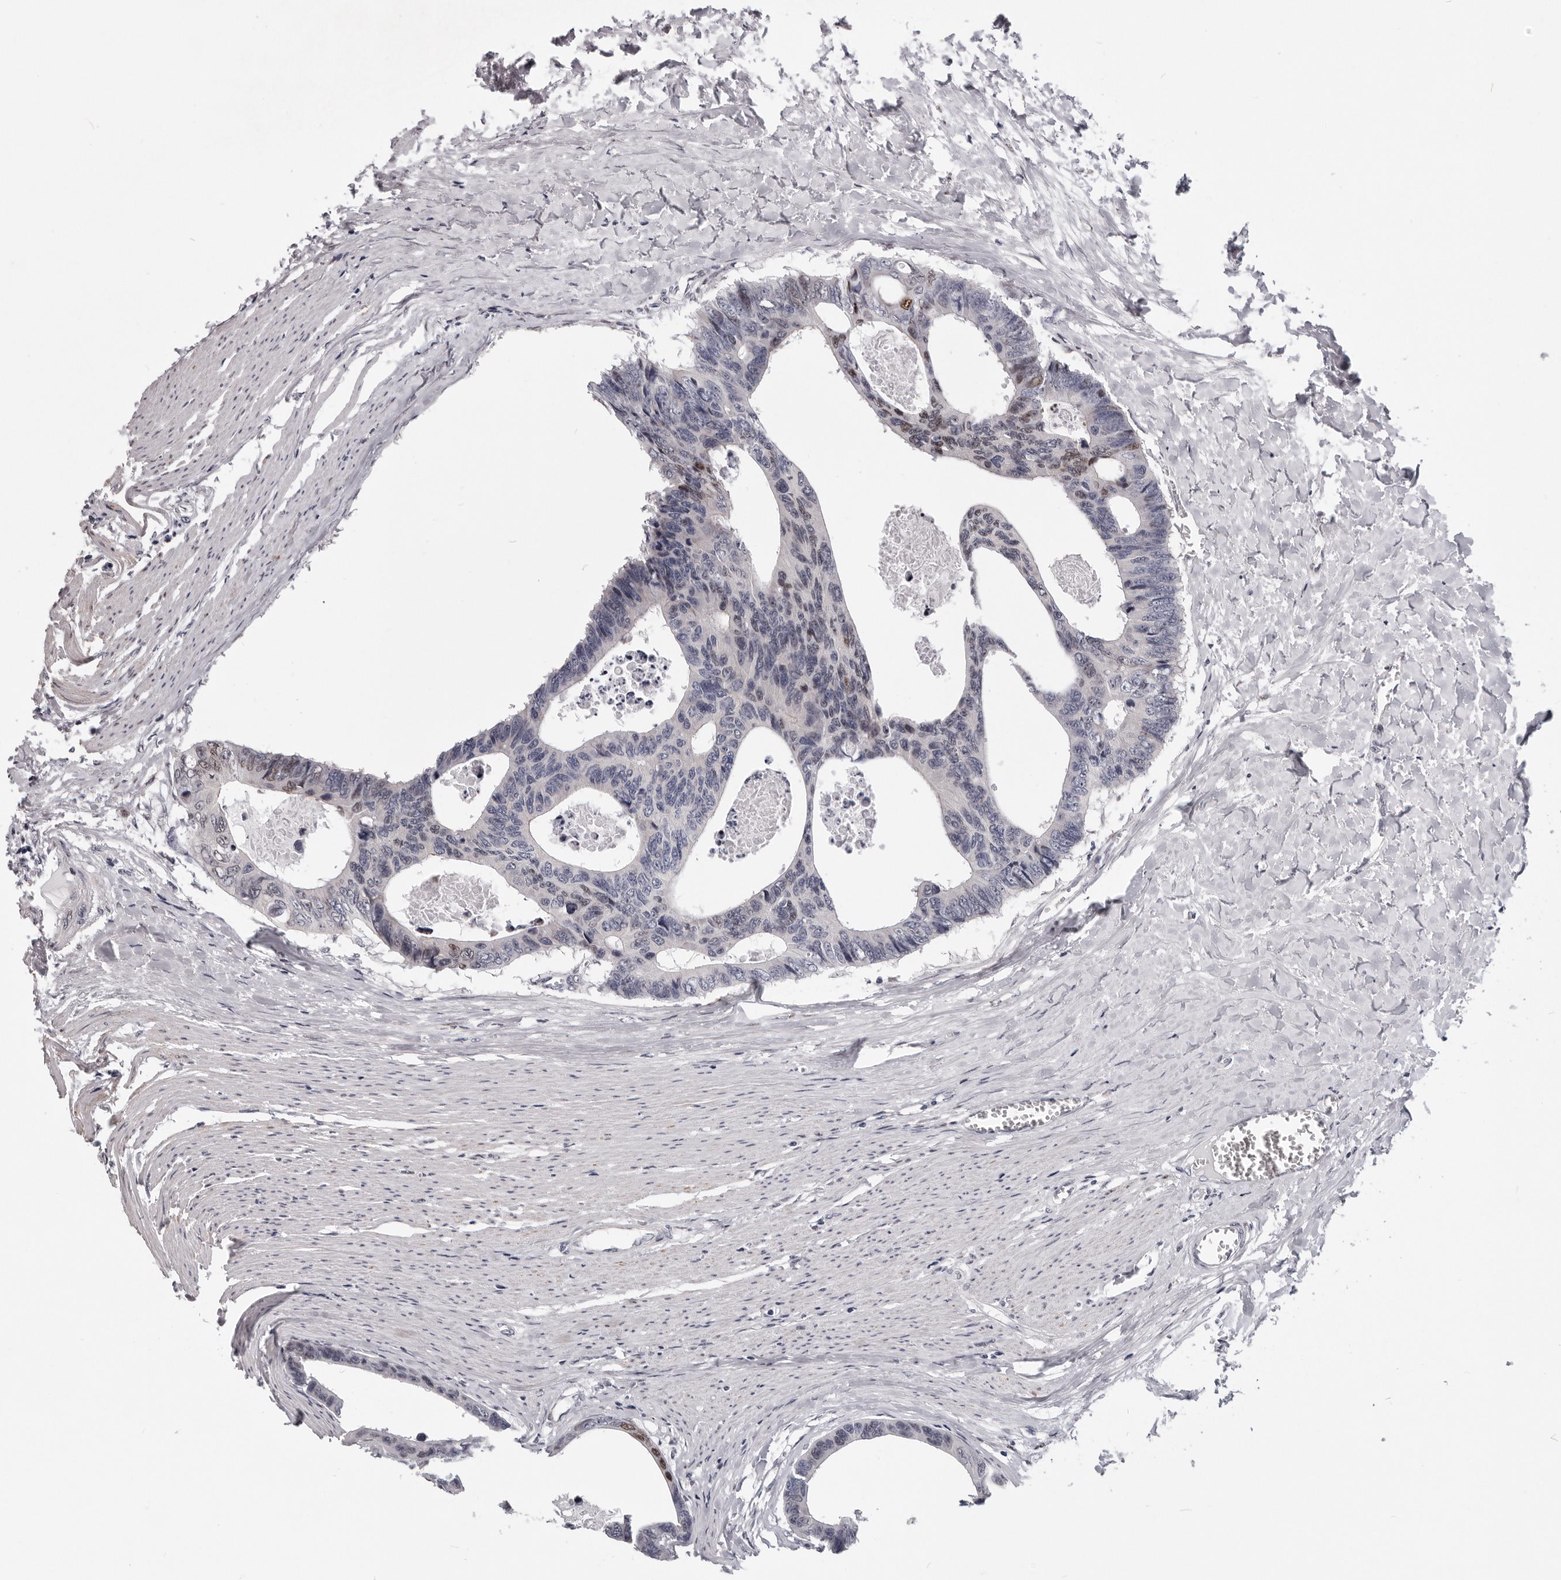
{"staining": {"intensity": "moderate", "quantity": "<25%", "location": "nuclear"}, "tissue": "colorectal cancer", "cell_type": "Tumor cells", "image_type": "cancer", "snomed": [{"axis": "morphology", "description": "Adenocarcinoma, NOS"}, {"axis": "topography", "description": "Colon"}], "caption": "Immunohistochemistry staining of colorectal cancer (adenocarcinoma), which displays low levels of moderate nuclear positivity in approximately <25% of tumor cells indicating moderate nuclear protein staining. The staining was performed using DAB (brown) for protein detection and nuclei were counterstained in hematoxylin (blue).", "gene": "SRP19", "patient": {"sex": "female", "age": 55}}